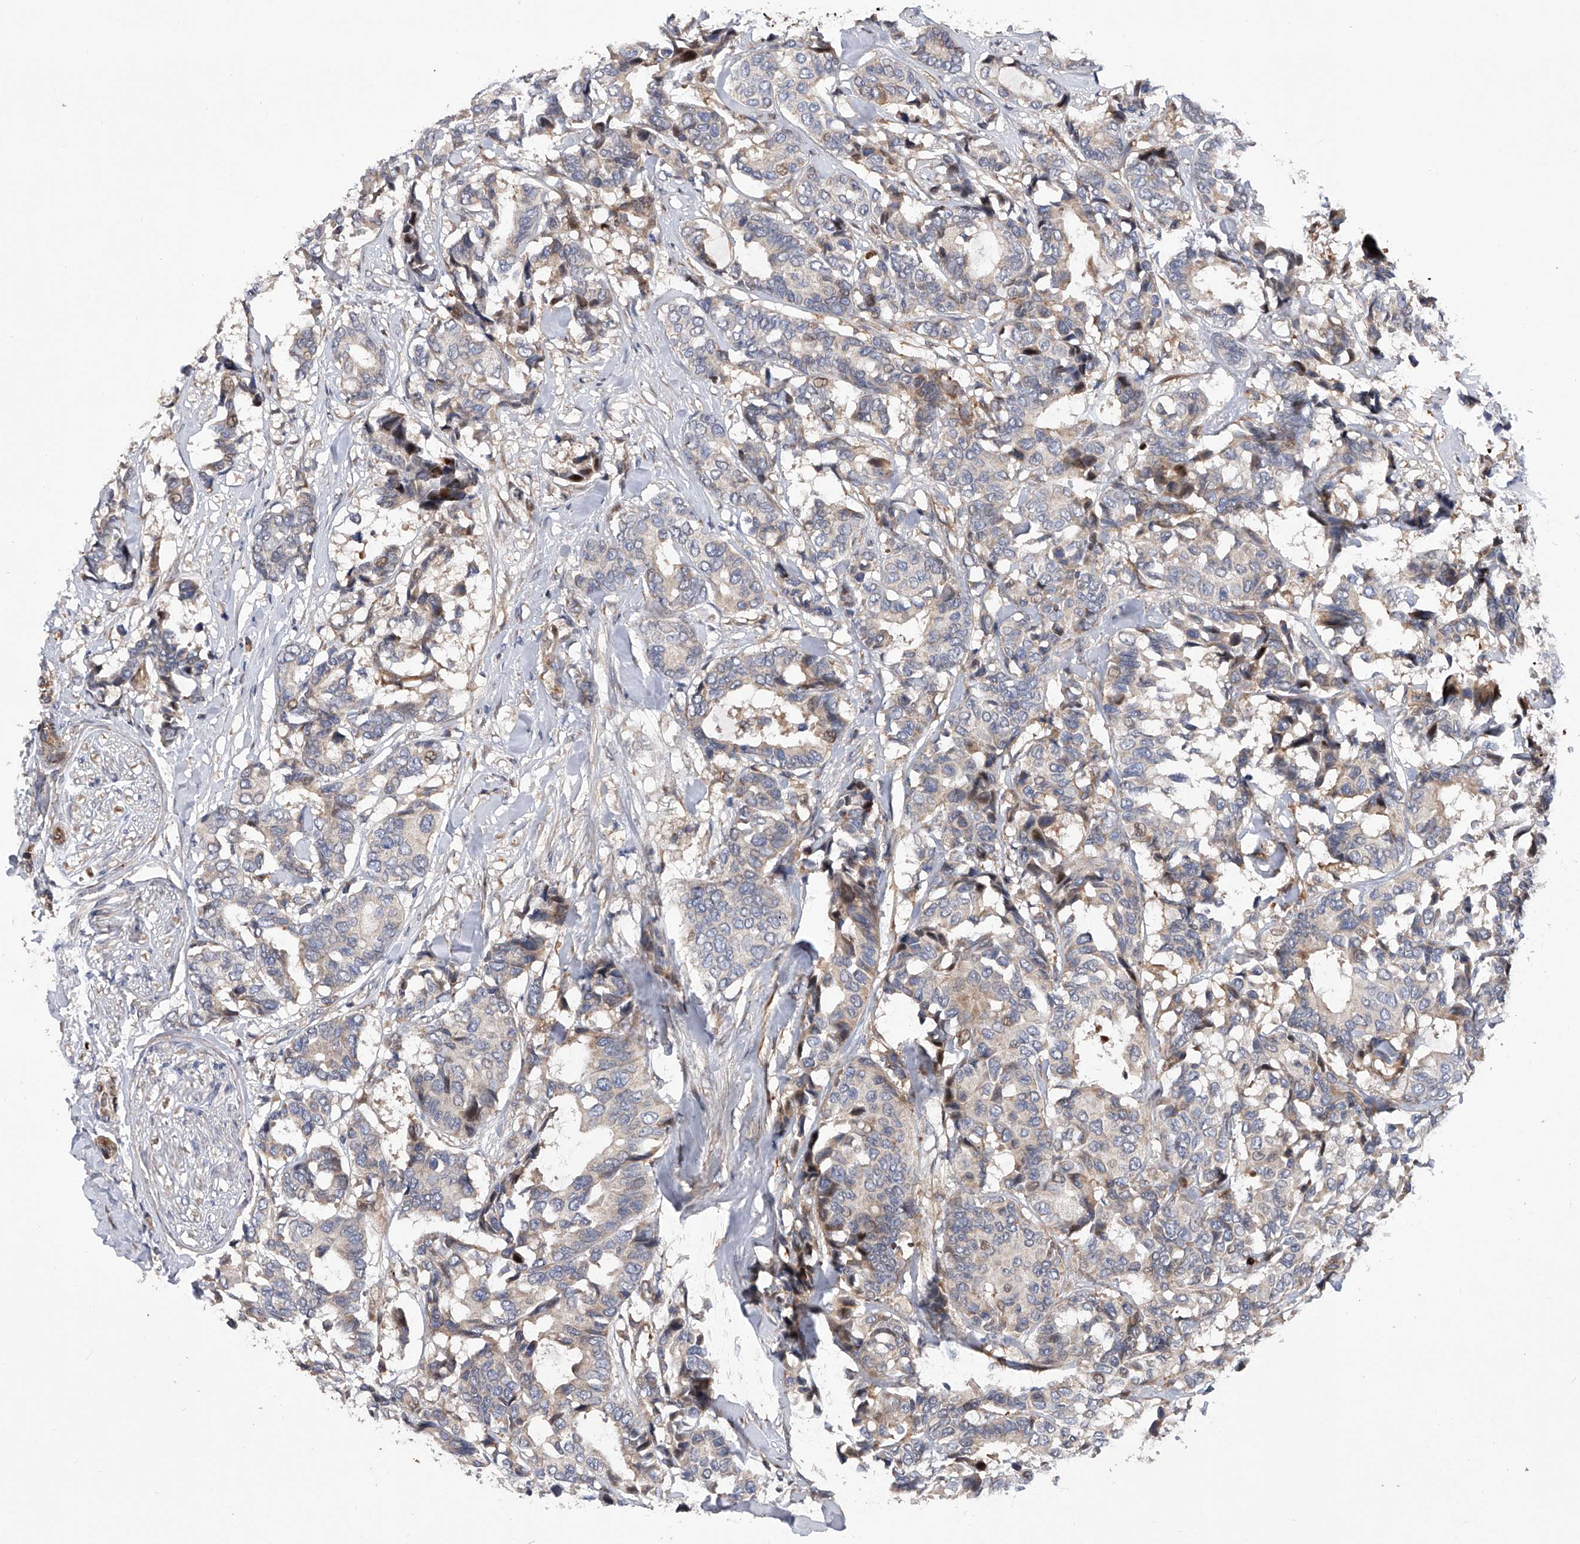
{"staining": {"intensity": "weak", "quantity": "<25%", "location": "cytoplasmic/membranous"}, "tissue": "breast cancer", "cell_type": "Tumor cells", "image_type": "cancer", "snomed": [{"axis": "morphology", "description": "Duct carcinoma"}, {"axis": "topography", "description": "Breast"}], "caption": "Tumor cells show no significant protein positivity in invasive ductal carcinoma (breast).", "gene": "PDSS2", "patient": {"sex": "female", "age": 87}}